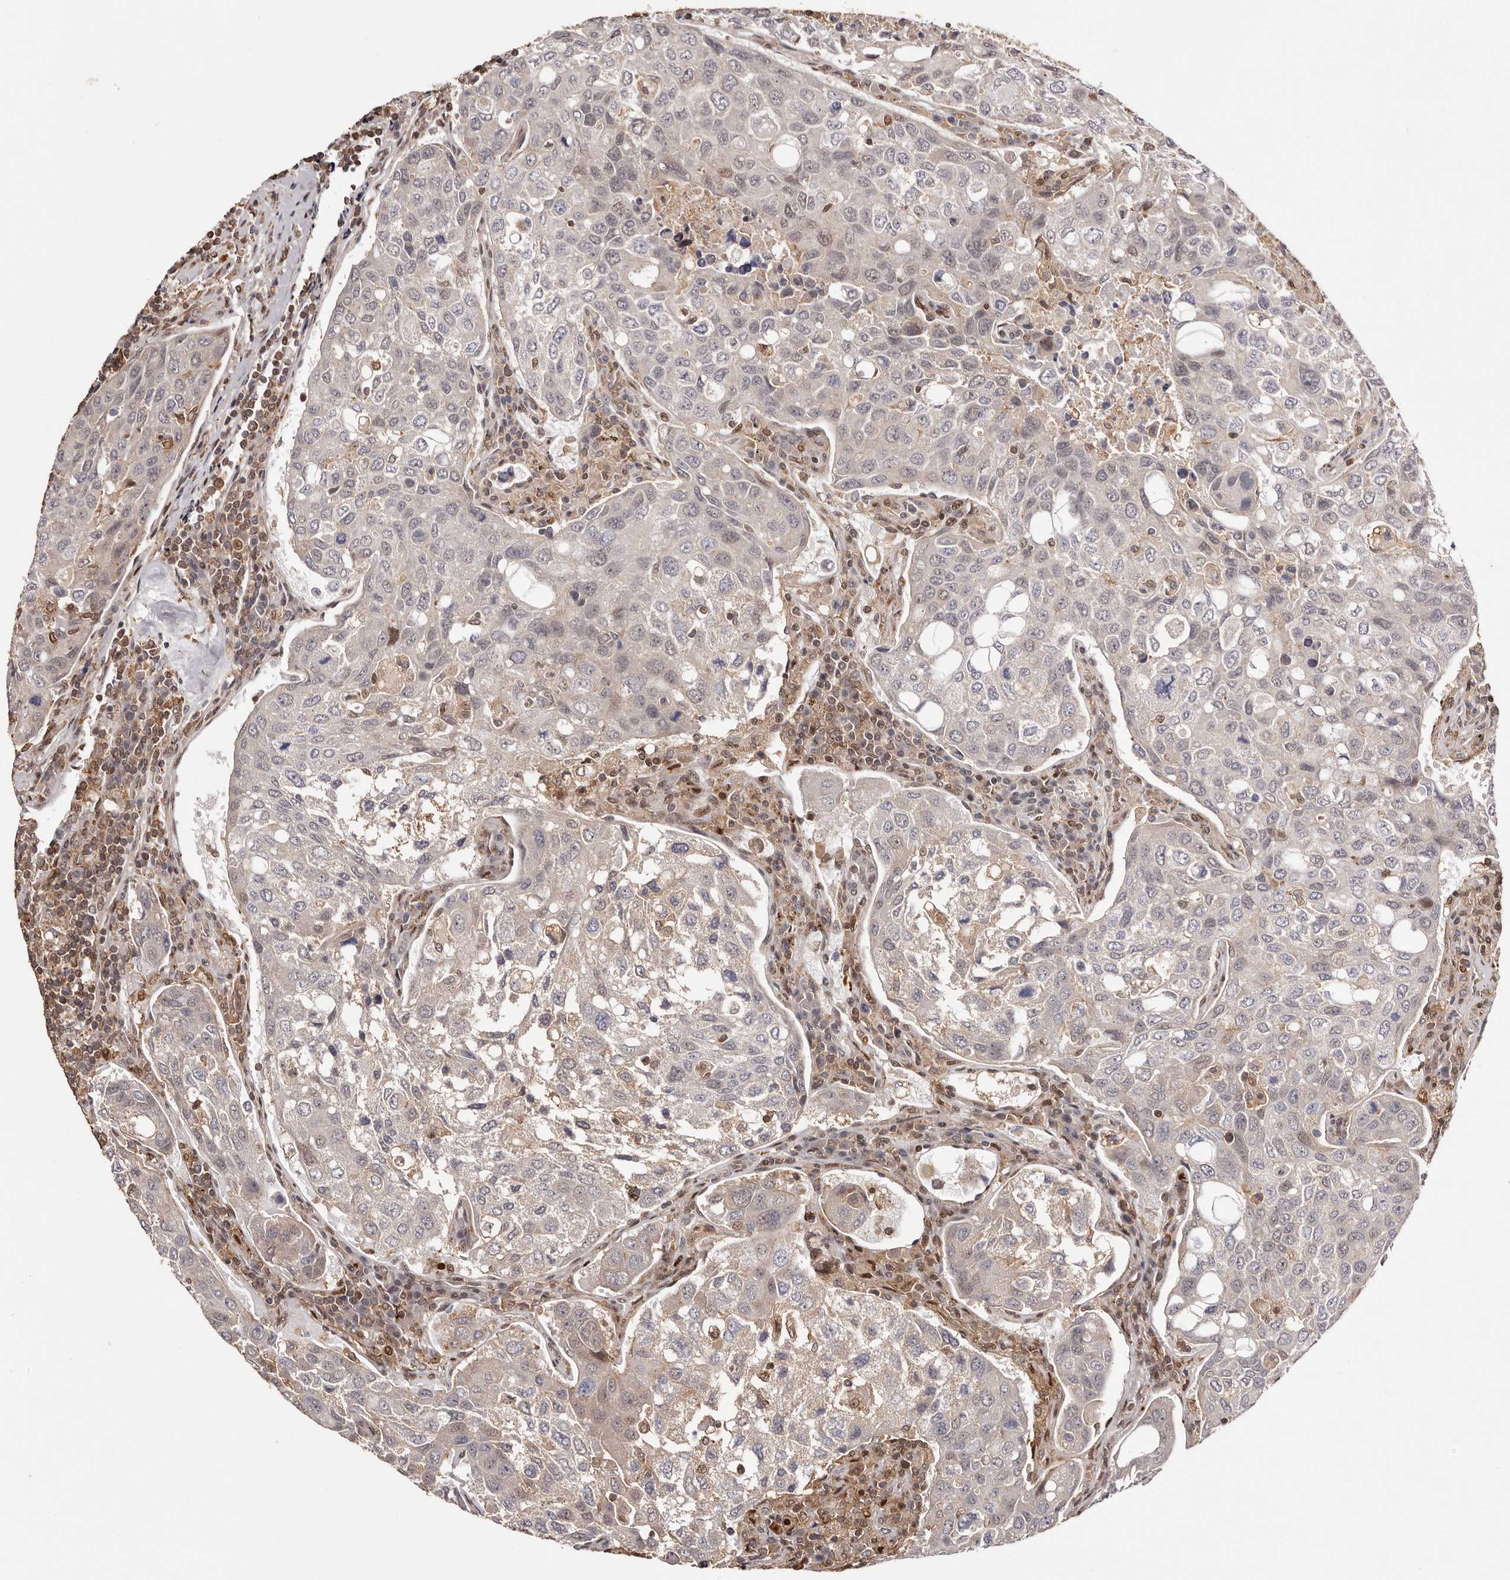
{"staining": {"intensity": "weak", "quantity": "<25%", "location": "cytoplasmic/membranous,nuclear"}, "tissue": "urothelial cancer", "cell_type": "Tumor cells", "image_type": "cancer", "snomed": [{"axis": "morphology", "description": "Urothelial carcinoma, High grade"}, {"axis": "topography", "description": "Lymph node"}, {"axis": "topography", "description": "Urinary bladder"}], "caption": "DAB immunohistochemical staining of human urothelial carcinoma (high-grade) shows no significant expression in tumor cells. (IHC, brightfield microscopy, high magnification).", "gene": "FBXO5", "patient": {"sex": "male", "age": 51}}